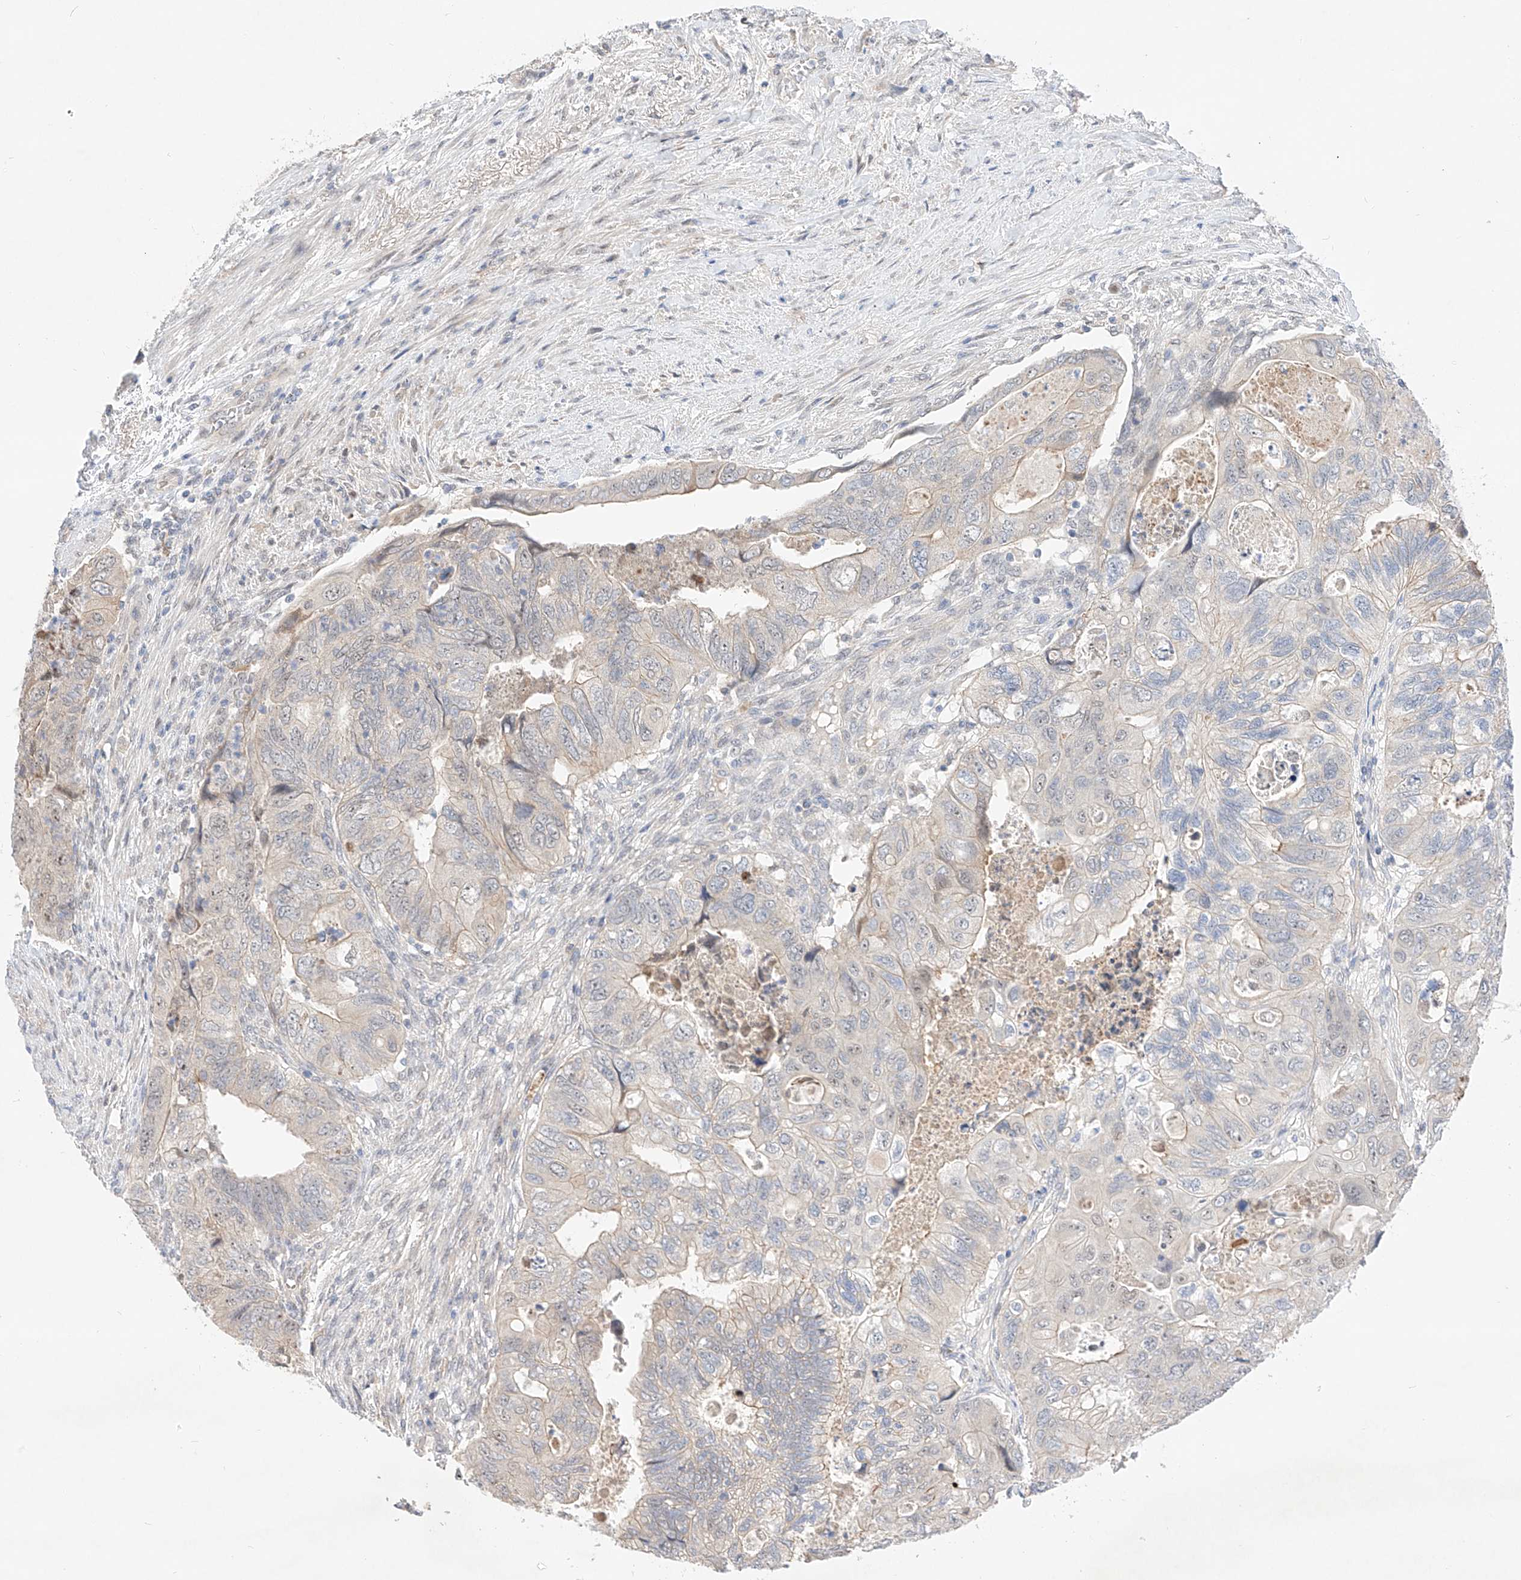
{"staining": {"intensity": "weak", "quantity": "<25%", "location": "cytoplasmic/membranous"}, "tissue": "colorectal cancer", "cell_type": "Tumor cells", "image_type": "cancer", "snomed": [{"axis": "morphology", "description": "Adenocarcinoma, NOS"}, {"axis": "topography", "description": "Rectum"}], "caption": "Immunohistochemical staining of human adenocarcinoma (colorectal) displays no significant staining in tumor cells.", "gene": "IL22RA2", "patient": {"sex": "male", "age": 63}}